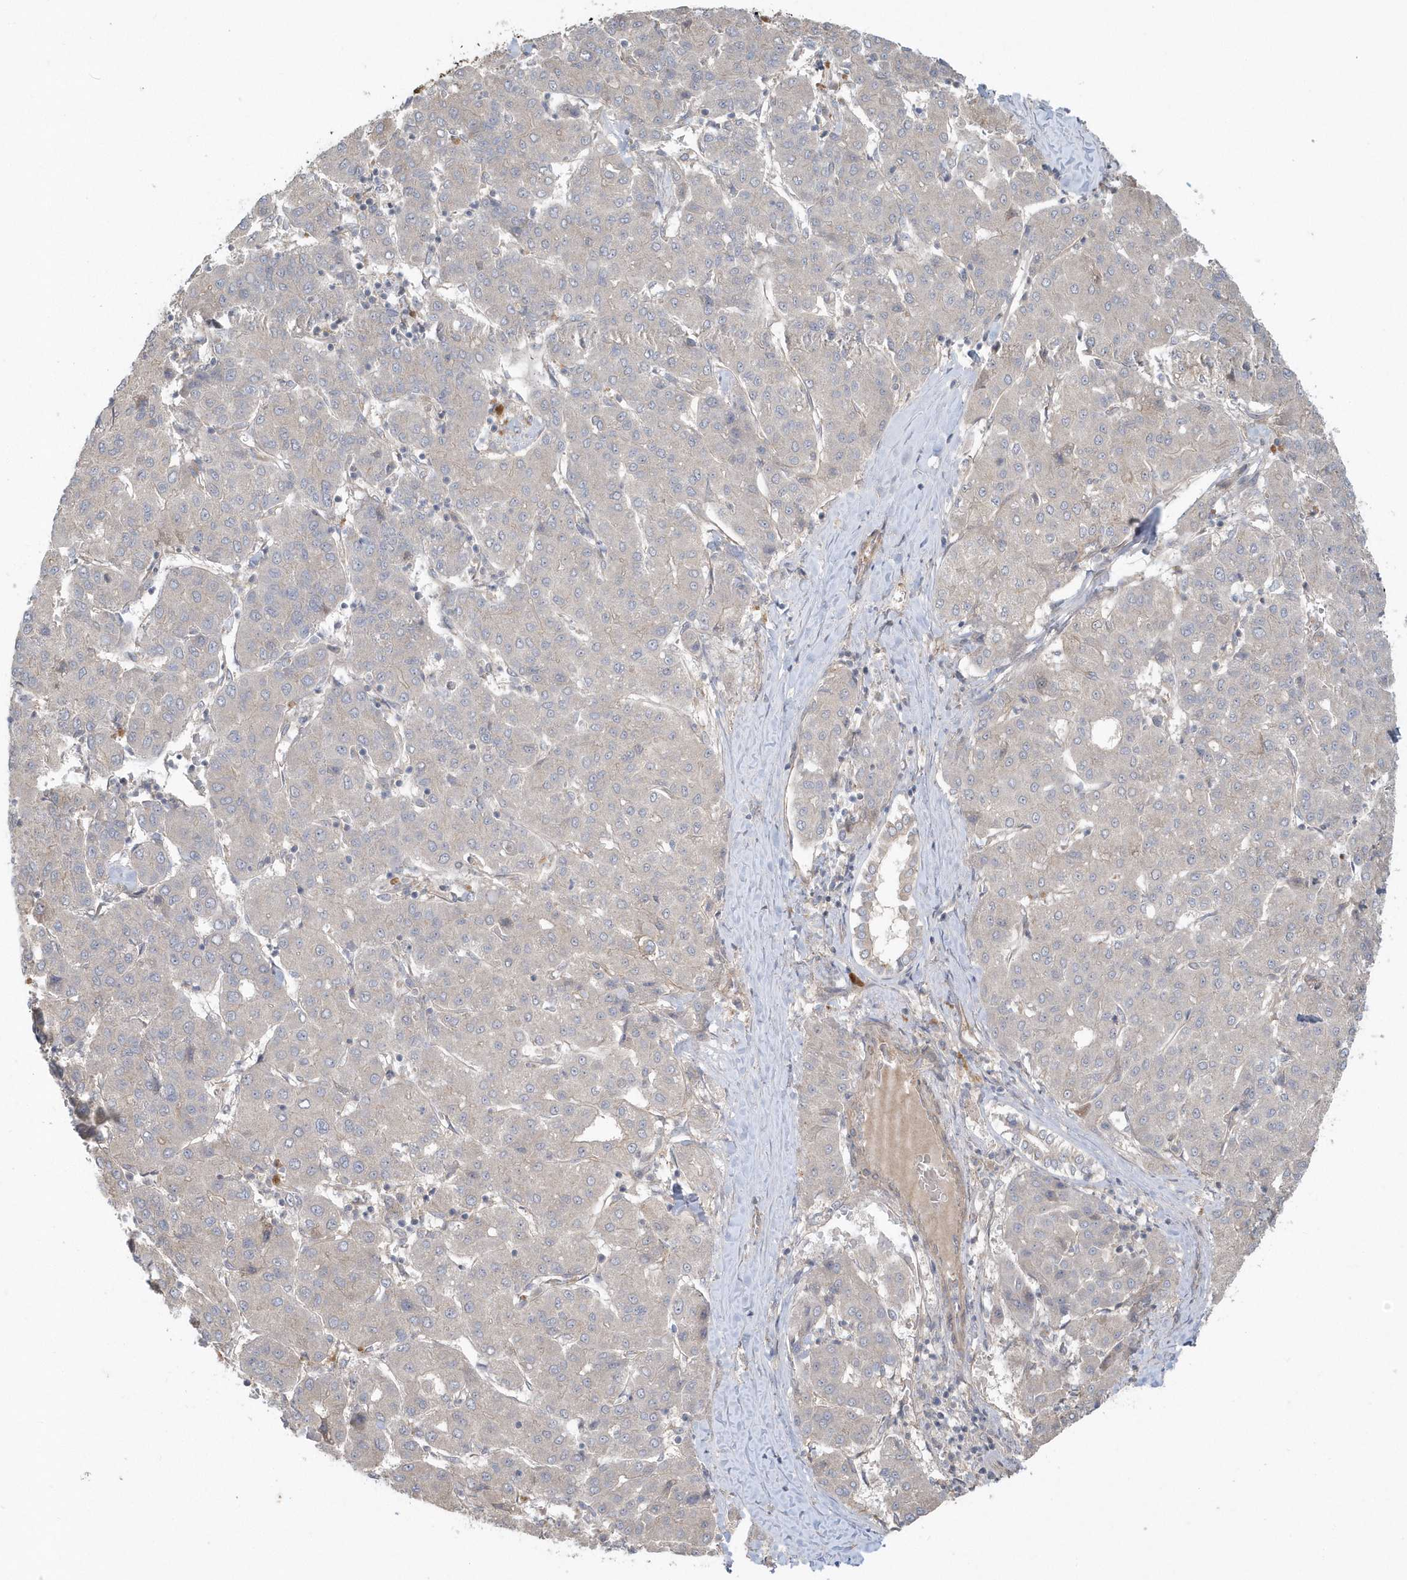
{"staining": {"intensity": "negative", "quantity": "none", "location": "none"}, "tissue": "liver cancer", "cell_type": "Tumor cells", "image_type": "cancer", "snomed": [{"axis": "morphology", "description": "Carcinoma, Hepatocellular, NOS"}, {"axis": "topography", "description": "Liver"}], "caption": "Immunohistochemistry (IHC) of human hepatocellular carcinoma (liver) shows no positivity in tumor cells.", "gene": "ACTR1A", "patient": {"sex": "male", "age": 65}}